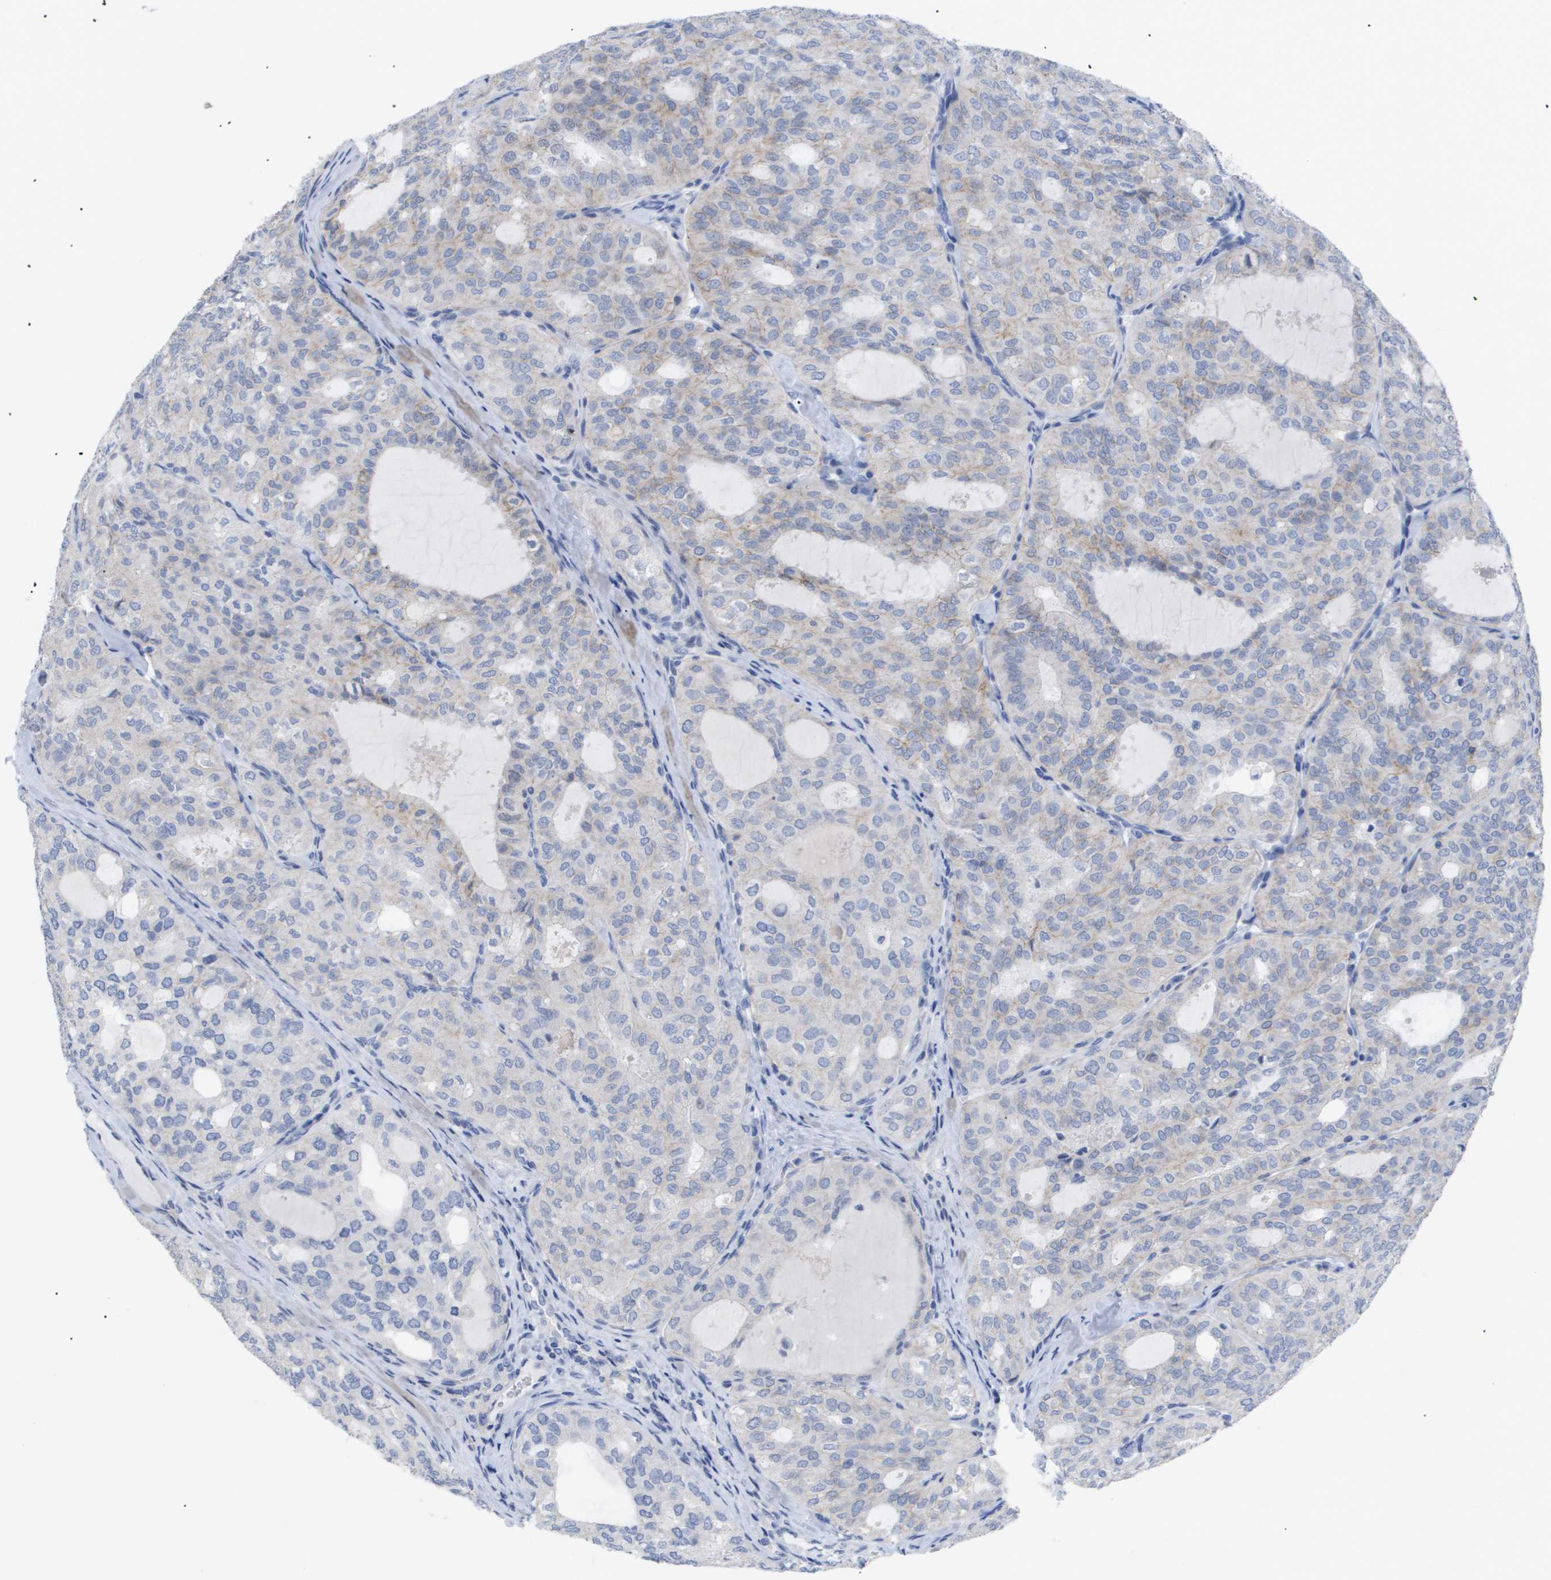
{"staining": {"intensity": "weak", "quantity": "25%-75%", "location": "cytoplasmic/membranous"}, "tissue": "thyroid cancer", "cell_type": "Tumor cells", "image_type": "cancer", "snomed": [{"axis": "morphology", "description": "Follicular adenoma carcinoma, NOS"}, {"axis": "topography", "description": "Thyroid gland"}], "caption": "Immunohistochemistry (IHC) of thyroid cancer exhibits low levels of weak cytoplasmic/membranous positivity in about 25%-75% of tumor cells.", "gene": "CAV3", "patient": {"sex": "male", "age": 75}}